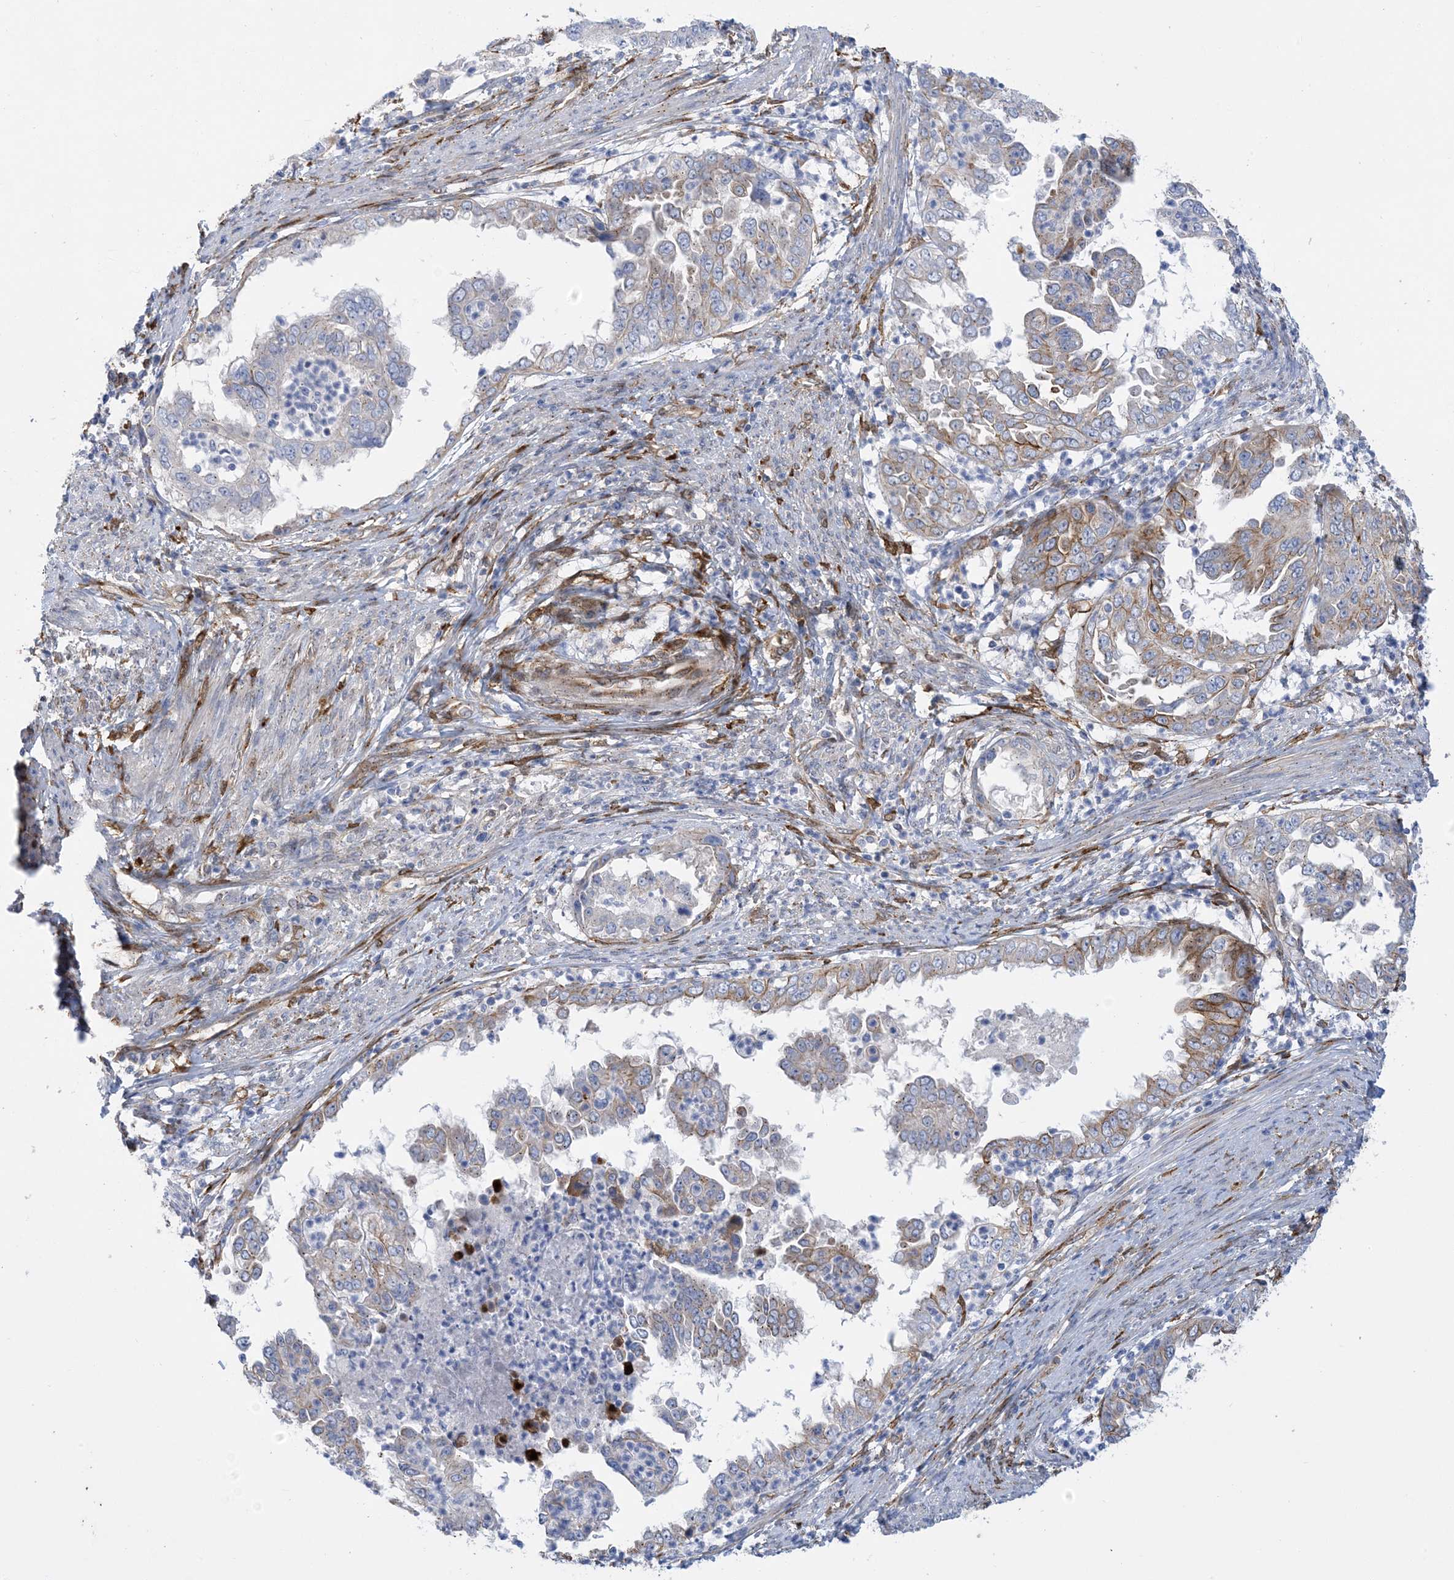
{"staining": {"intensity": "moderate", "quantity": "<25%", "location": "cytoplasmic/membranous"}, "tissue": "endometrial cancer", "cell_type": "Tumor cells", "image_type": "cancer", "snomed": [{"axis": "morphology", "description": "Adenocarcinoma, NOS"}, {"axis": "topography", "description": "Endometrium"}], "caption": "High-magnification brightfield microscopy of endometrial cancer stained with DAB (3,3'-diaminobenzidine) (brown) and counterstained with hematoxylin (blue). tumor cells exhibit moderate cytoplasmic/membranous staining is seen in approximately<25% of cells.", "gene": "RBMS3", "patient": {"sex": "female", "age": 85}}